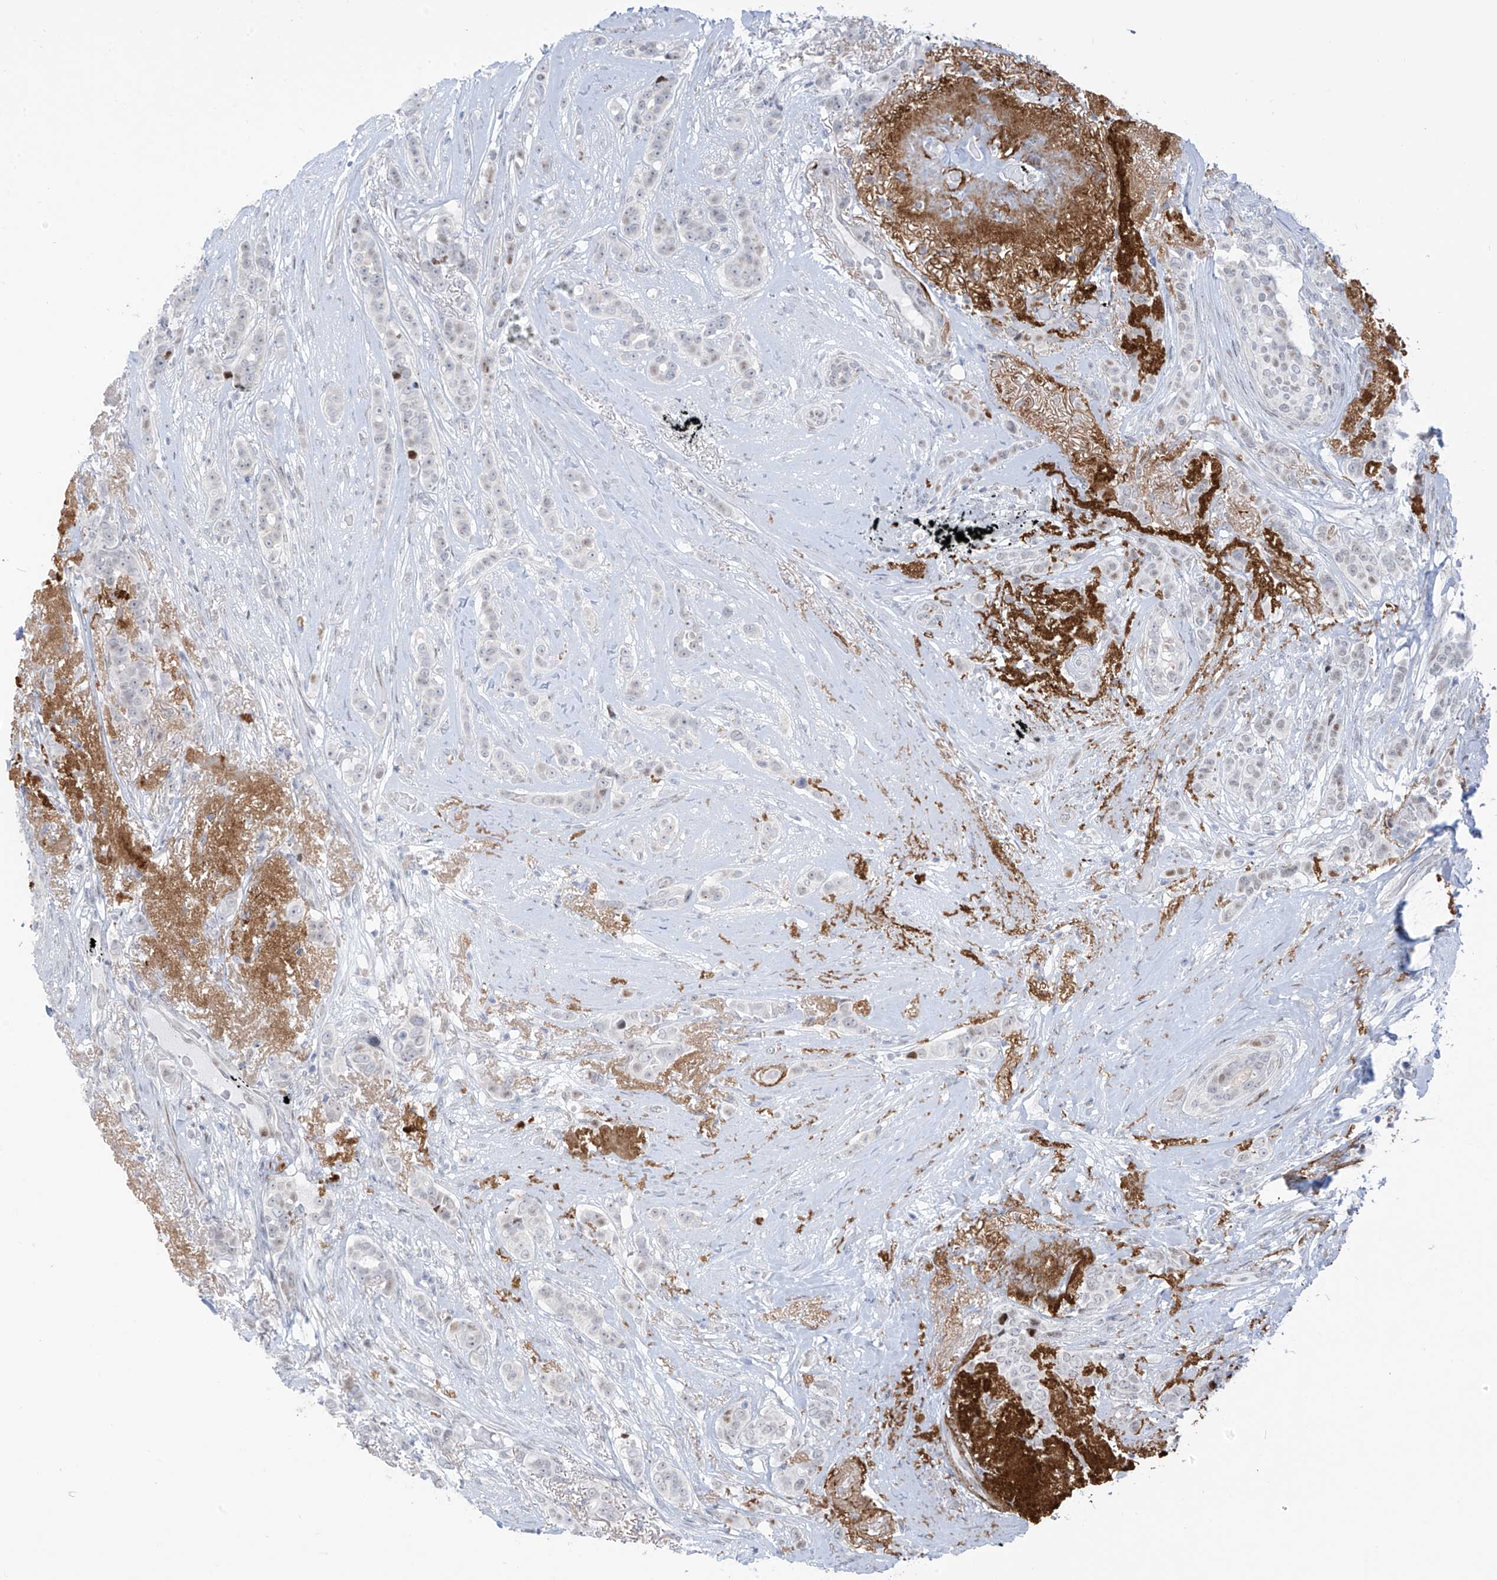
{"staining": {"intensity": "moderate", "quantity": "<25%", "location": "nuclear"}, "tissue": "breast cancer", "cell_type": "Tumor cells", "image_type": "cancer", "snomed": [{"axis": "morphology", "description": "Lobular carcinoma"}, {"axis": "topography", "description": "Breast"}], "caption": "Immunohistochemistry (IHC) photomicrograph of breast cancer (lobular carcinoma) stained for a protein (brown), which displays low levels of moderate nuclear staining in about <25% of tumor cells.", "gene": "LIN9", "patient": {"sex": "female", "age": 51}}